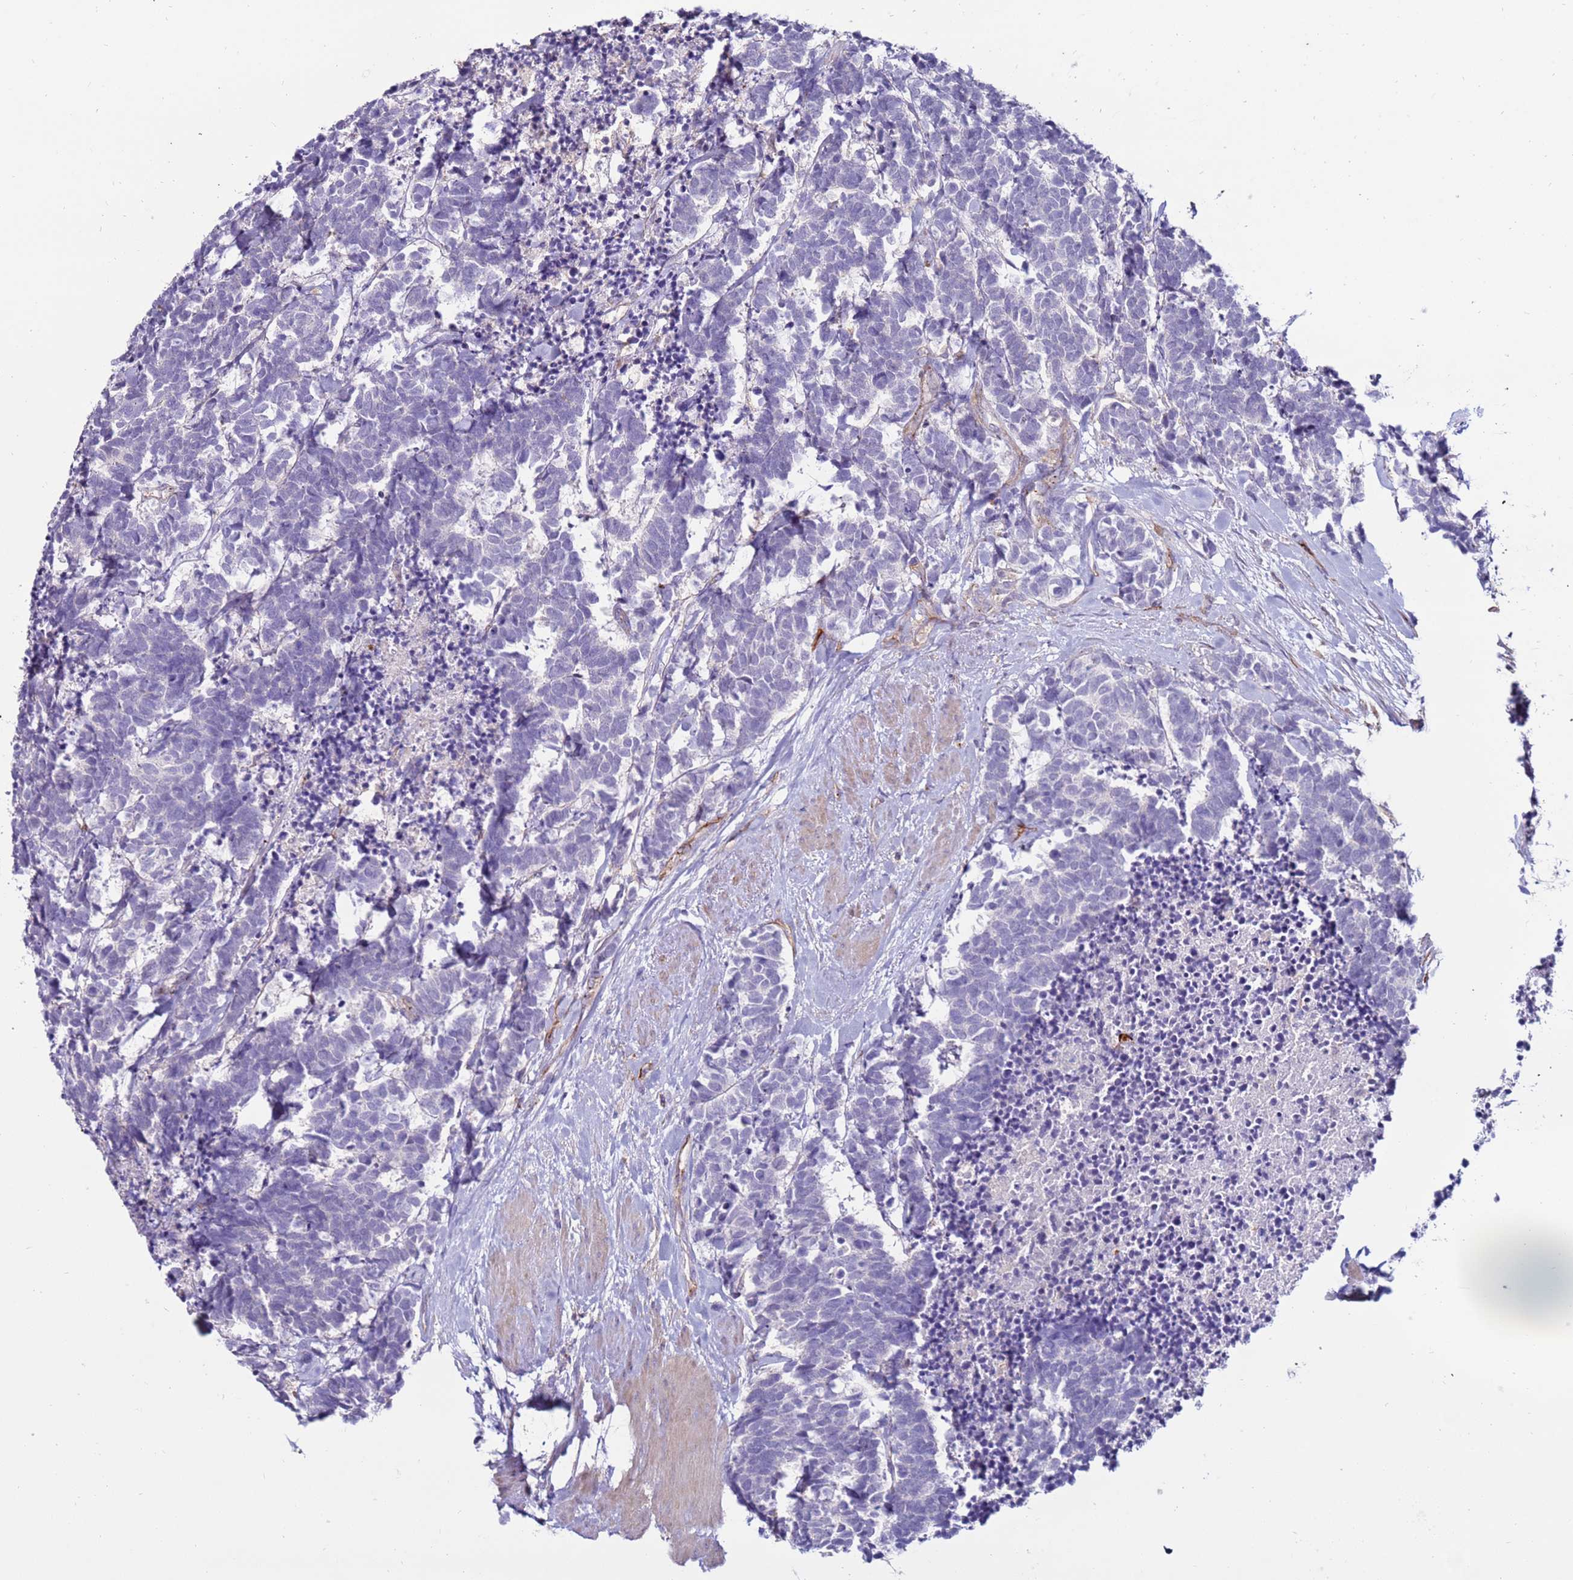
{"staining": {"intensity": "negative", "quantity": "none", "location": "none"}, "tissue": "carcinoid", "cell_type": "Tumor cells", "image_type": "cancer", "snomed": [{"axis": "morphology", "description": "Carcinoma, NOS"}, {"axis": "morphology", "description": "Carcinoid, malignant, NOS"}, {"axis": "topography", "description": "Prostate"}], "caption": "This micrograph is of carcinoma stained with immunohistochemistry (IHC) to label a protein in brown with the nuclei are counter-stained blue. There is no expression in tumor cells.", "gene": "CLEC4M", "patient": {"sex": "male", "age": 57}}